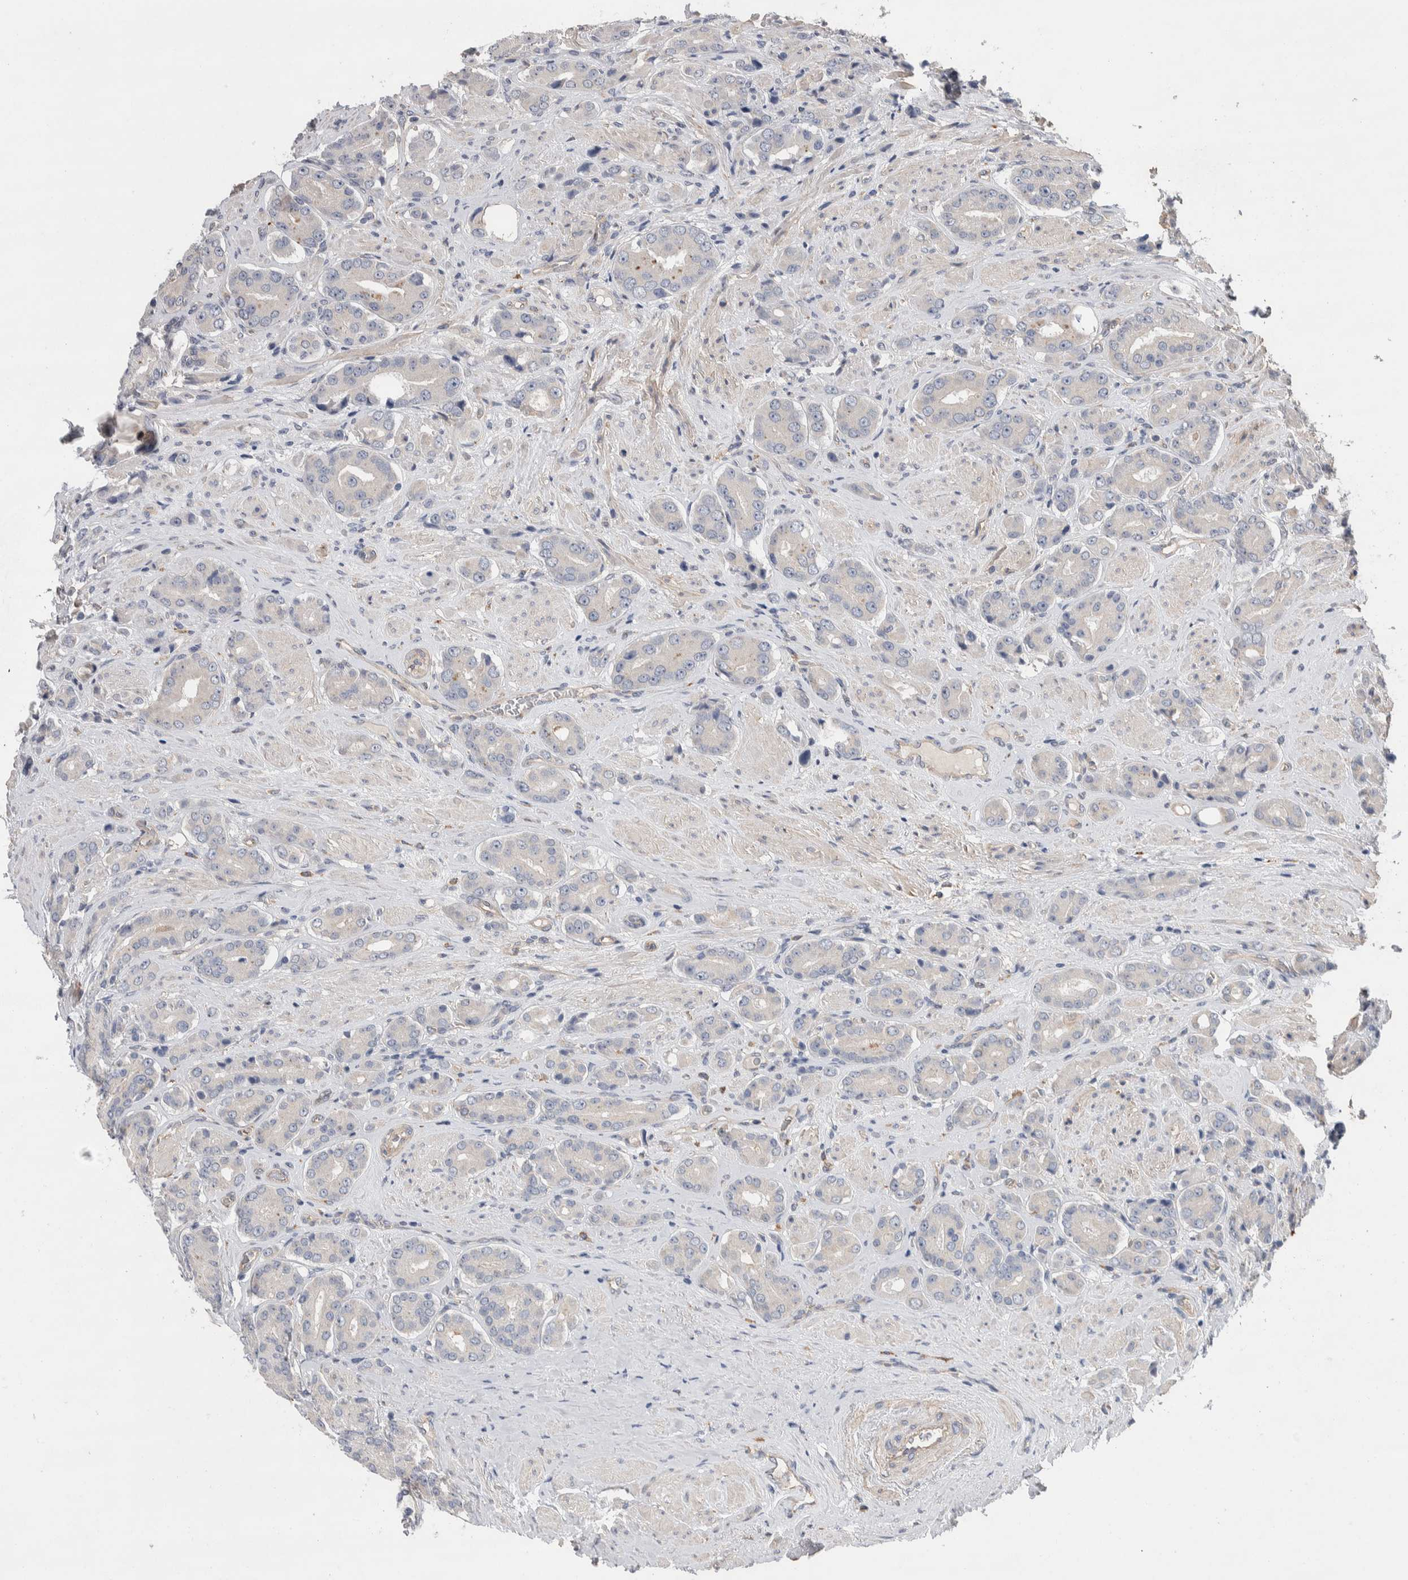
{"staining": {"intensity": "negative", "quantity": "none", "location": "none"}, "tissue": "prostate cancer", "cell_type": "Tumor cells", "image_type": "cancer", "snomed": [{"axis": "morphology", "description": "Adenocarcinoma, High grade"}, {"axis": "topography", "description": "Prostate"}], "caption": "Prostate cancer was stained to show a protein in brown. There is no significant expression in tumor cells.", "gene": "GCNA", "patient": {"sex": "male", "age": 71}}